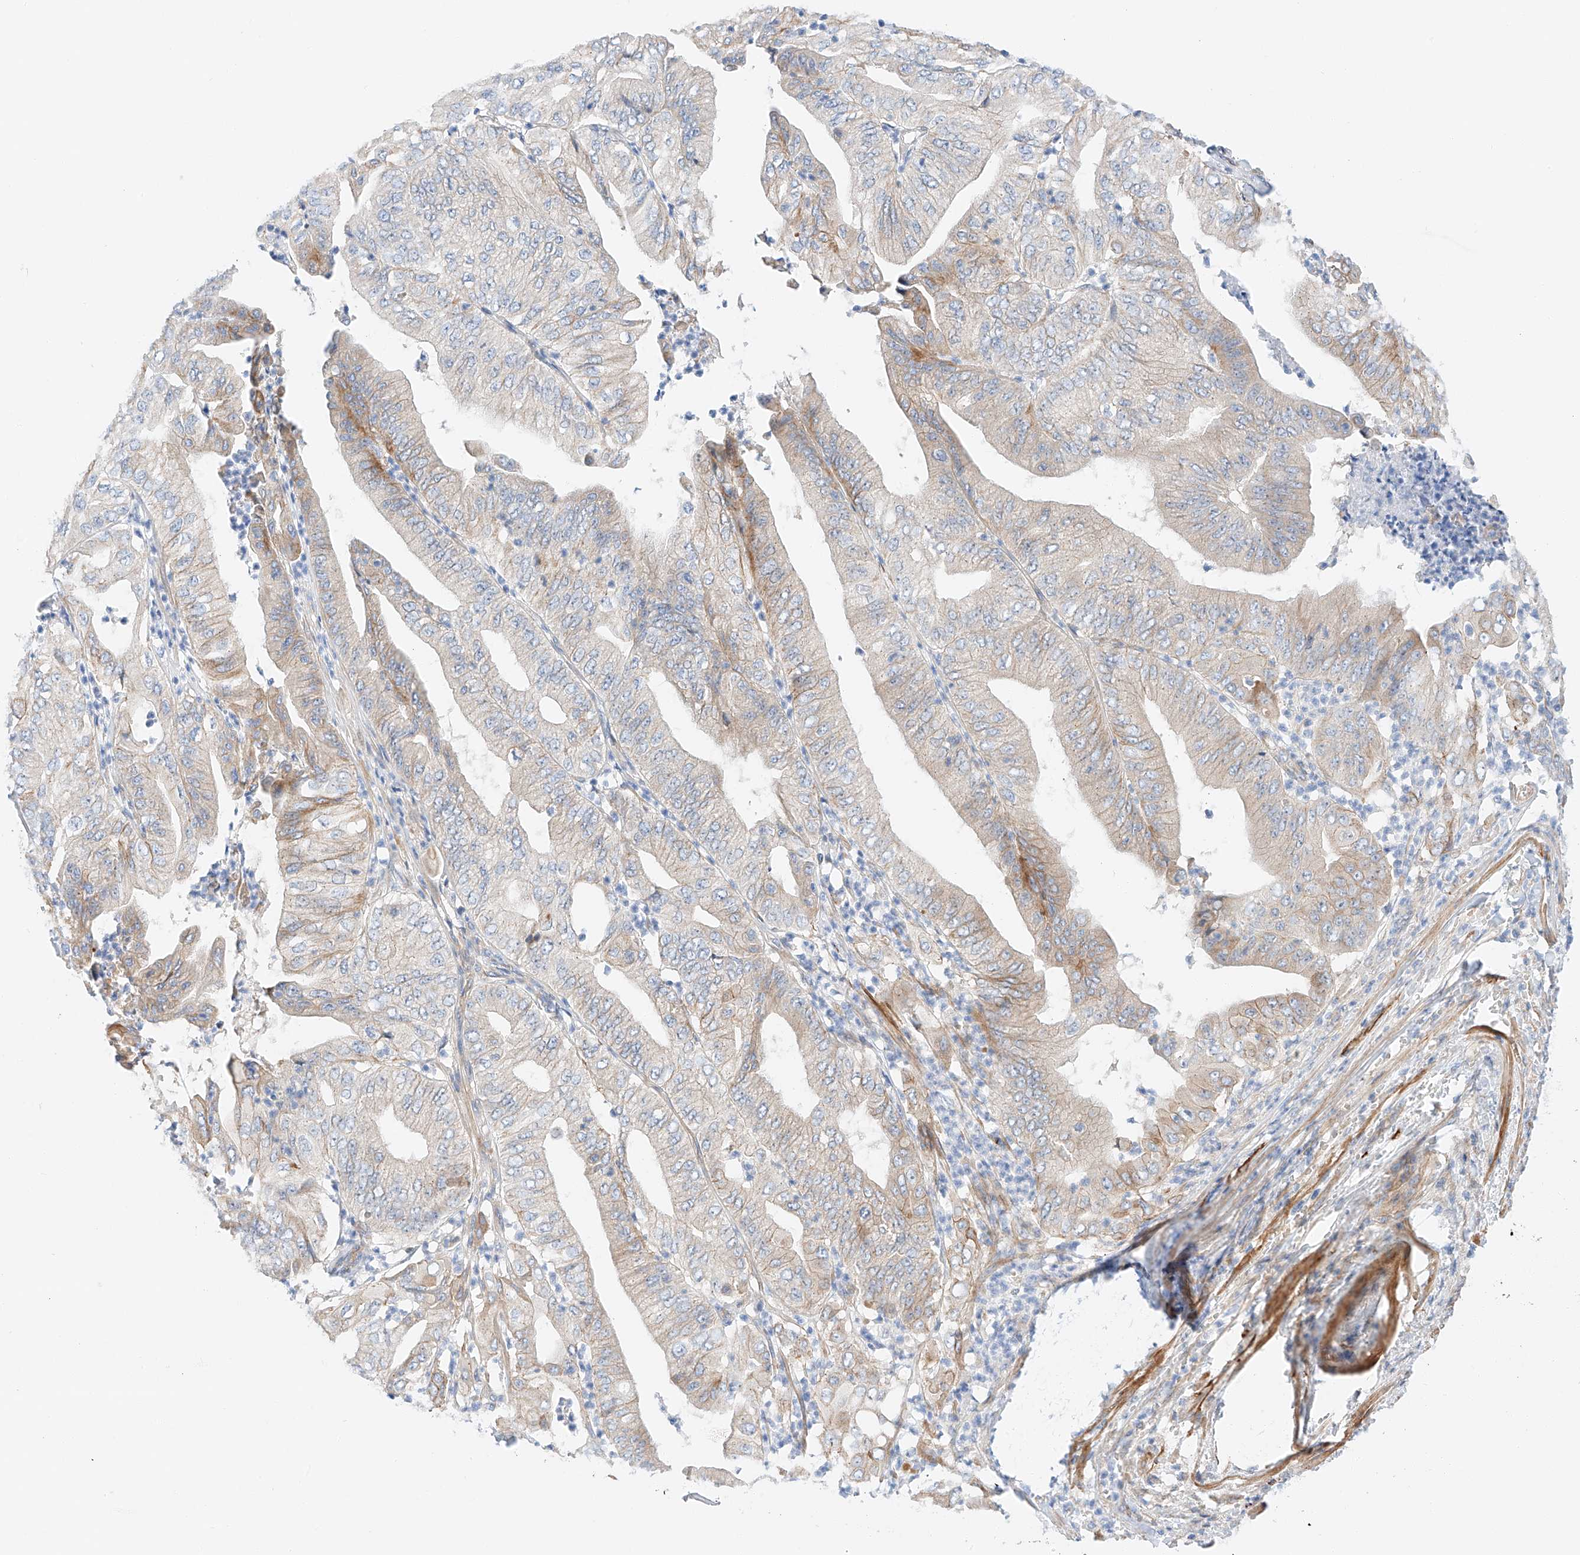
{"staining": {"intensity": "moderate", "quantity": "<25%", "location": "cytoplasmic/membranous"}, "tissue": "pancreatic cancer", "cell_type": "Tumor cells", "image_type": "cancer", "snomed": [{"axis": "morphology", "description": "Adenocarcinoma, NOS"}, {"axis": "topography", "description": "Pancreas"}], "caption": "A photomicrograph of human pancreatic cancer (adenocarcinoma) stained for a protein exhibits moderate cytoplasmic/membranous brown staining in tumor cells.", "gene": "MINDY4", "patient": {"sex": "female", "age": 77}}